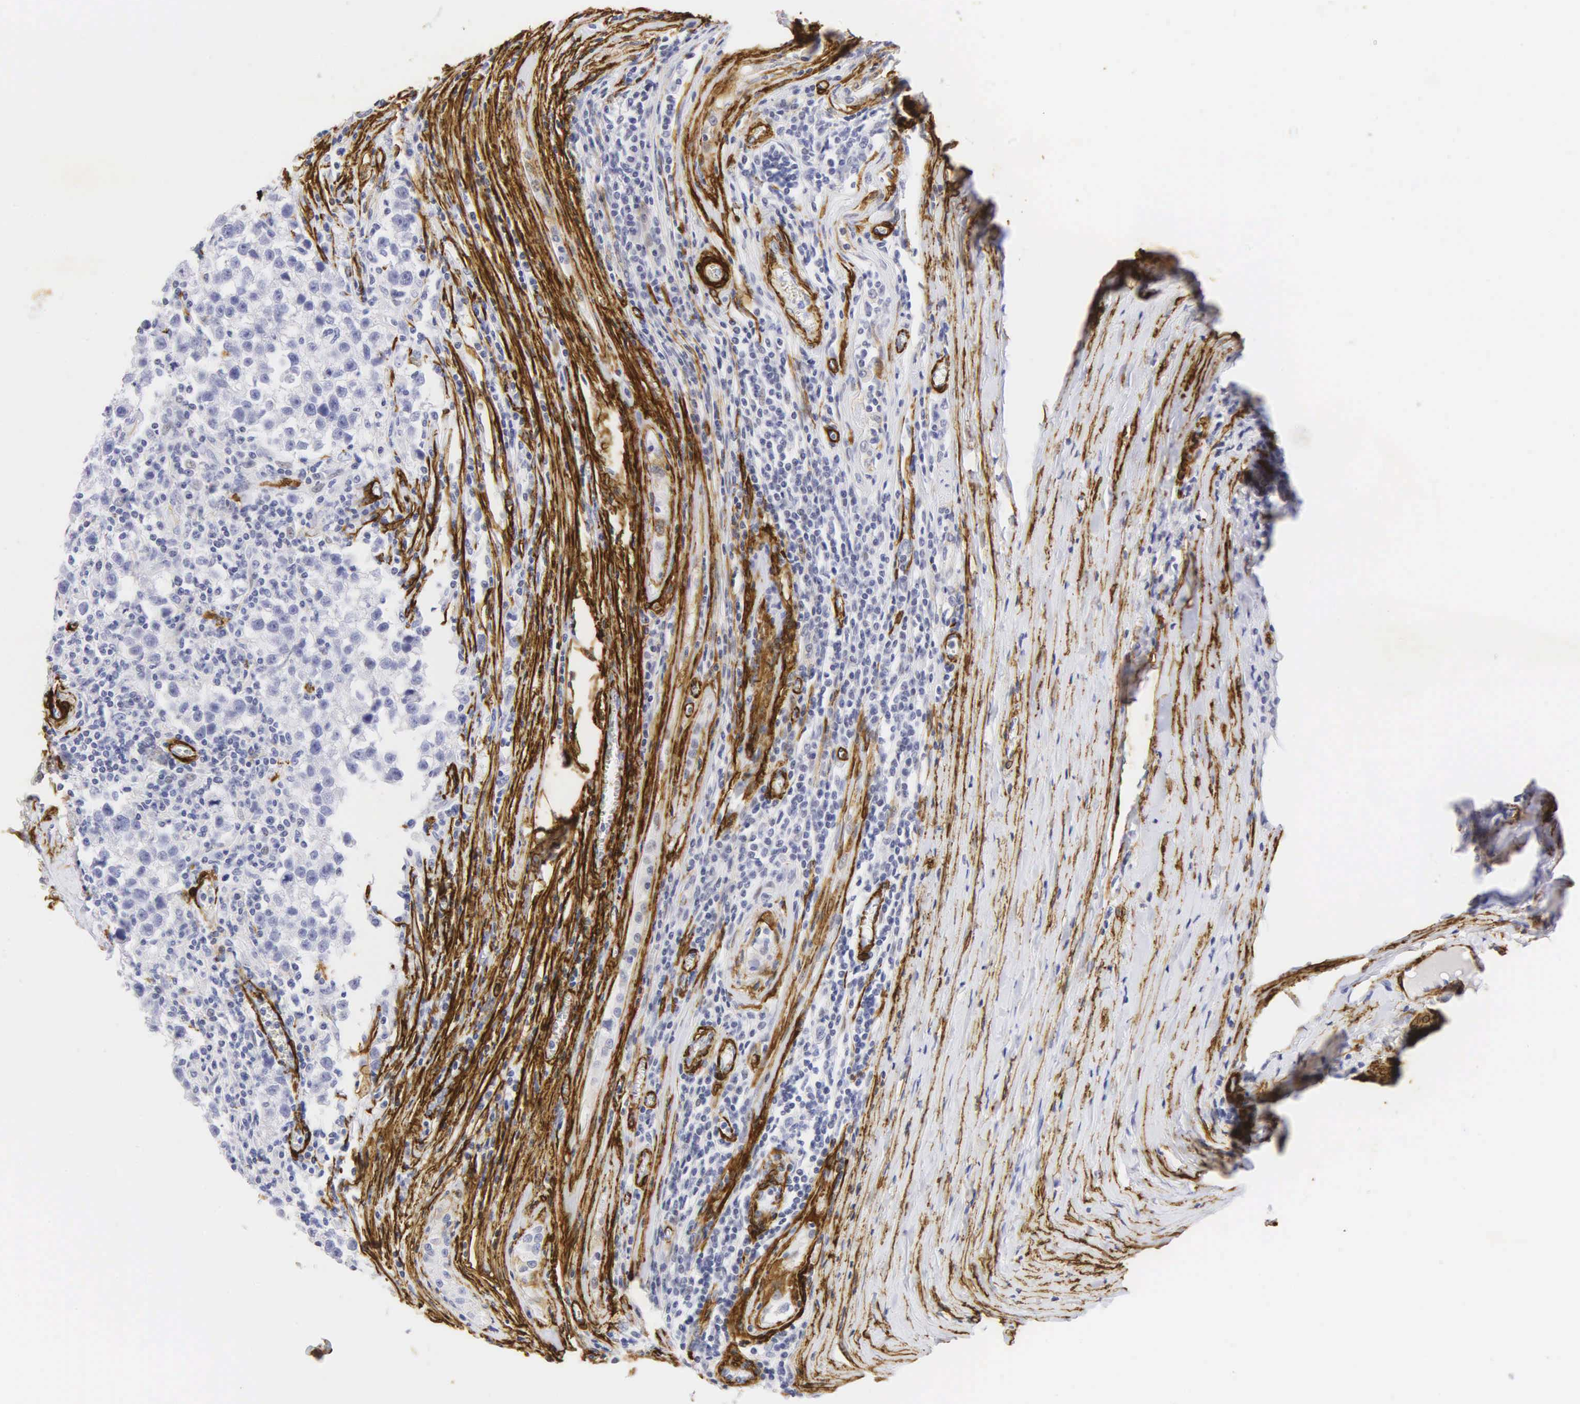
{"staining": {"intensity": "negative", "quantity": "none", "location": "none"}, "tissue": "testis cancer", "cell_type": "Tumor cells", "image_type": "cancer", "snomed": [{"axis": "morphology", "description": "Seminoma, NOS"}, {"axis": "topography", "description": "Testis"}], "caption": "Immunohistochemical staining of testis cancer demonstrates no significant expression in tumor cells. (IHC, brightfield microscopy, high magnification).", "gene": "ACTA2", "patient": {"sex": "male", "age": 24}}